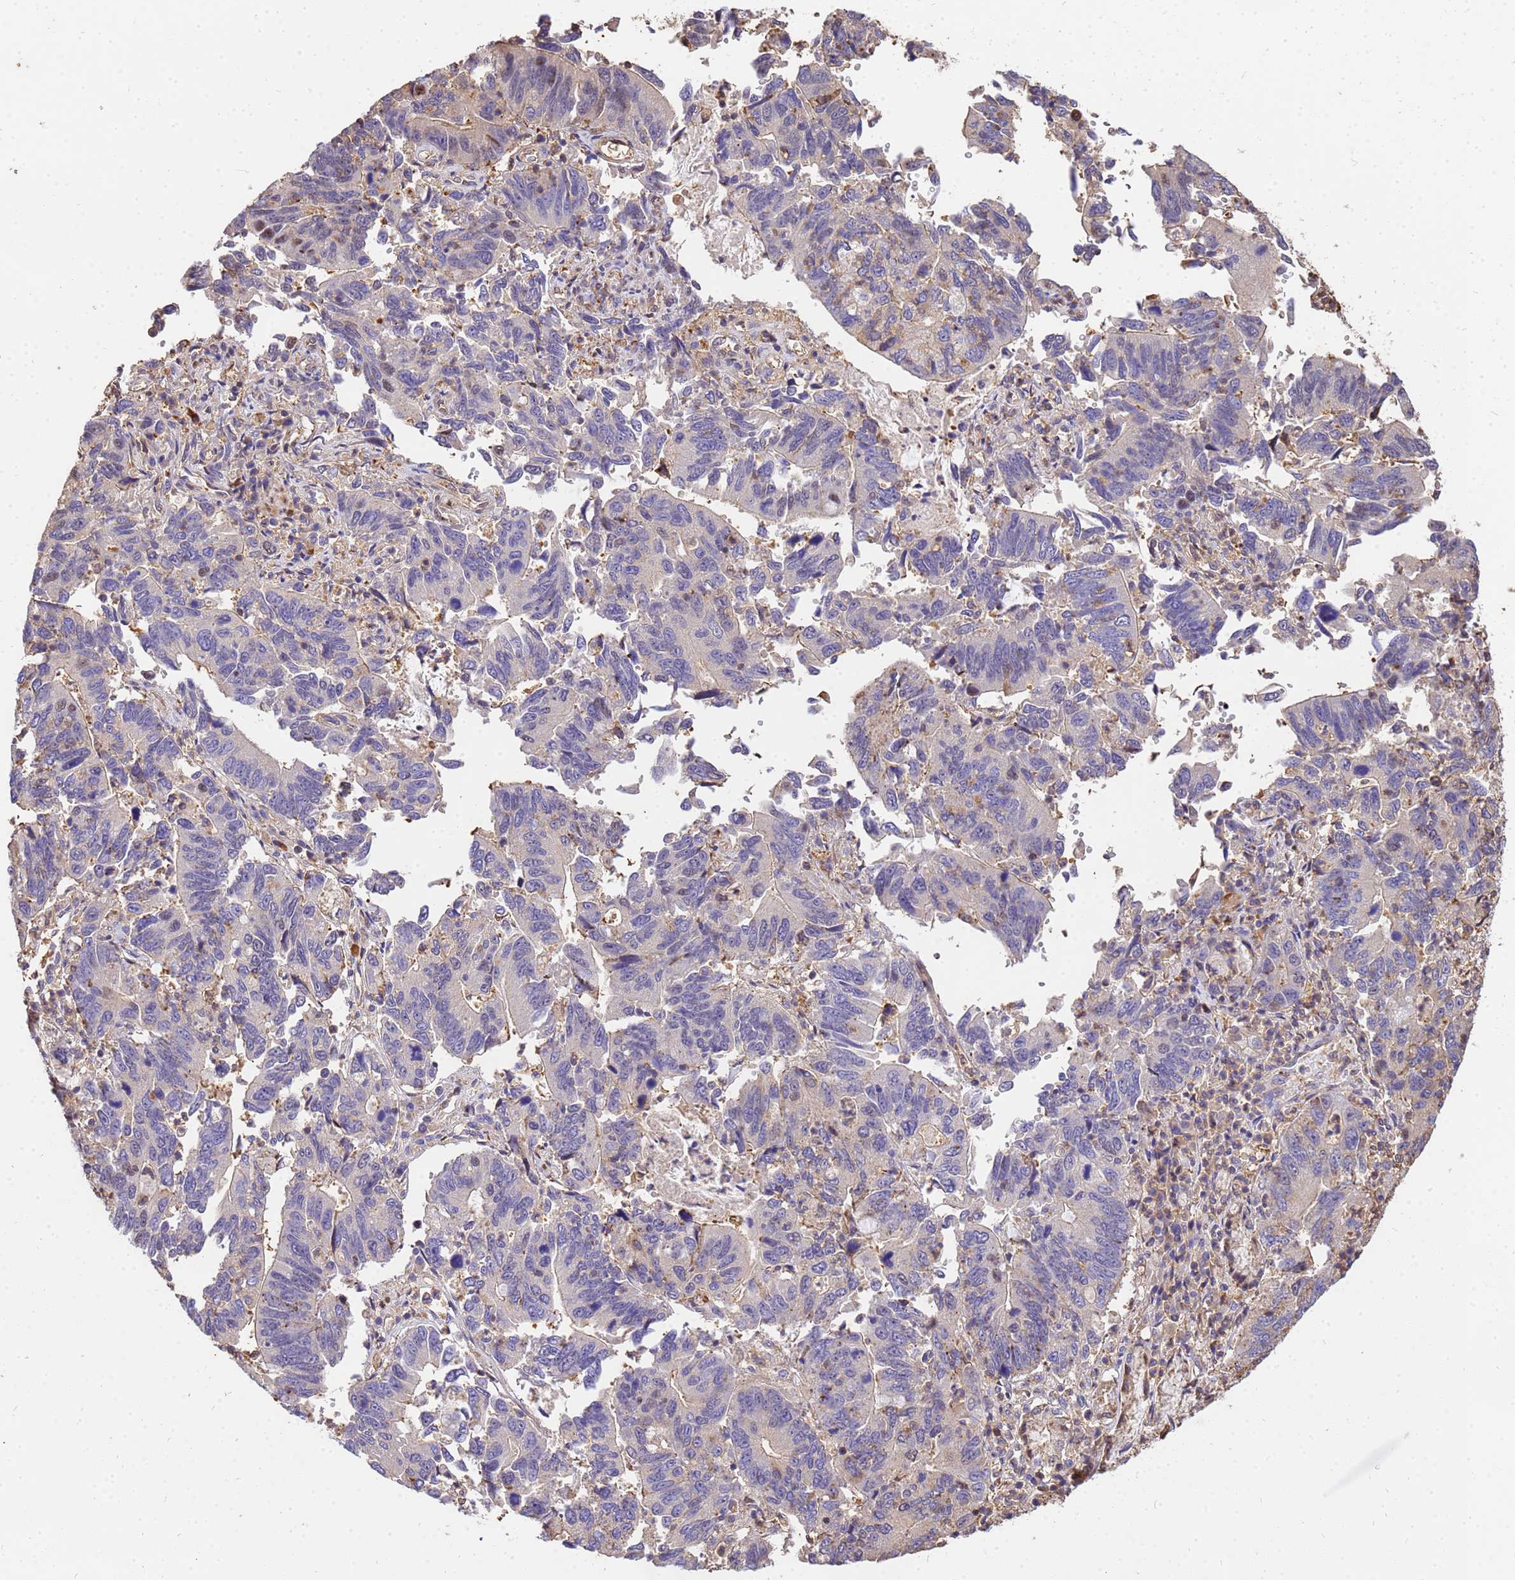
{"staining": {"intensity": "negative", "quantity": "none", "location": "none"}, "tissue": "stomach cancer", "cell_type": "Tumor cells", "image_type": "cancer", "snomed": [{"axis": "morphology", "description": "Adenocarcinoma, NOS"}, {"axis": "topography", "description": "Stomach"}], "caption": "This is a micrograph of immunohistochemistry staining of stomach cancer, which shows no staining in tumor cells.", "gene": "WDR64", "patient": {"sex": "male", "age": 59}}